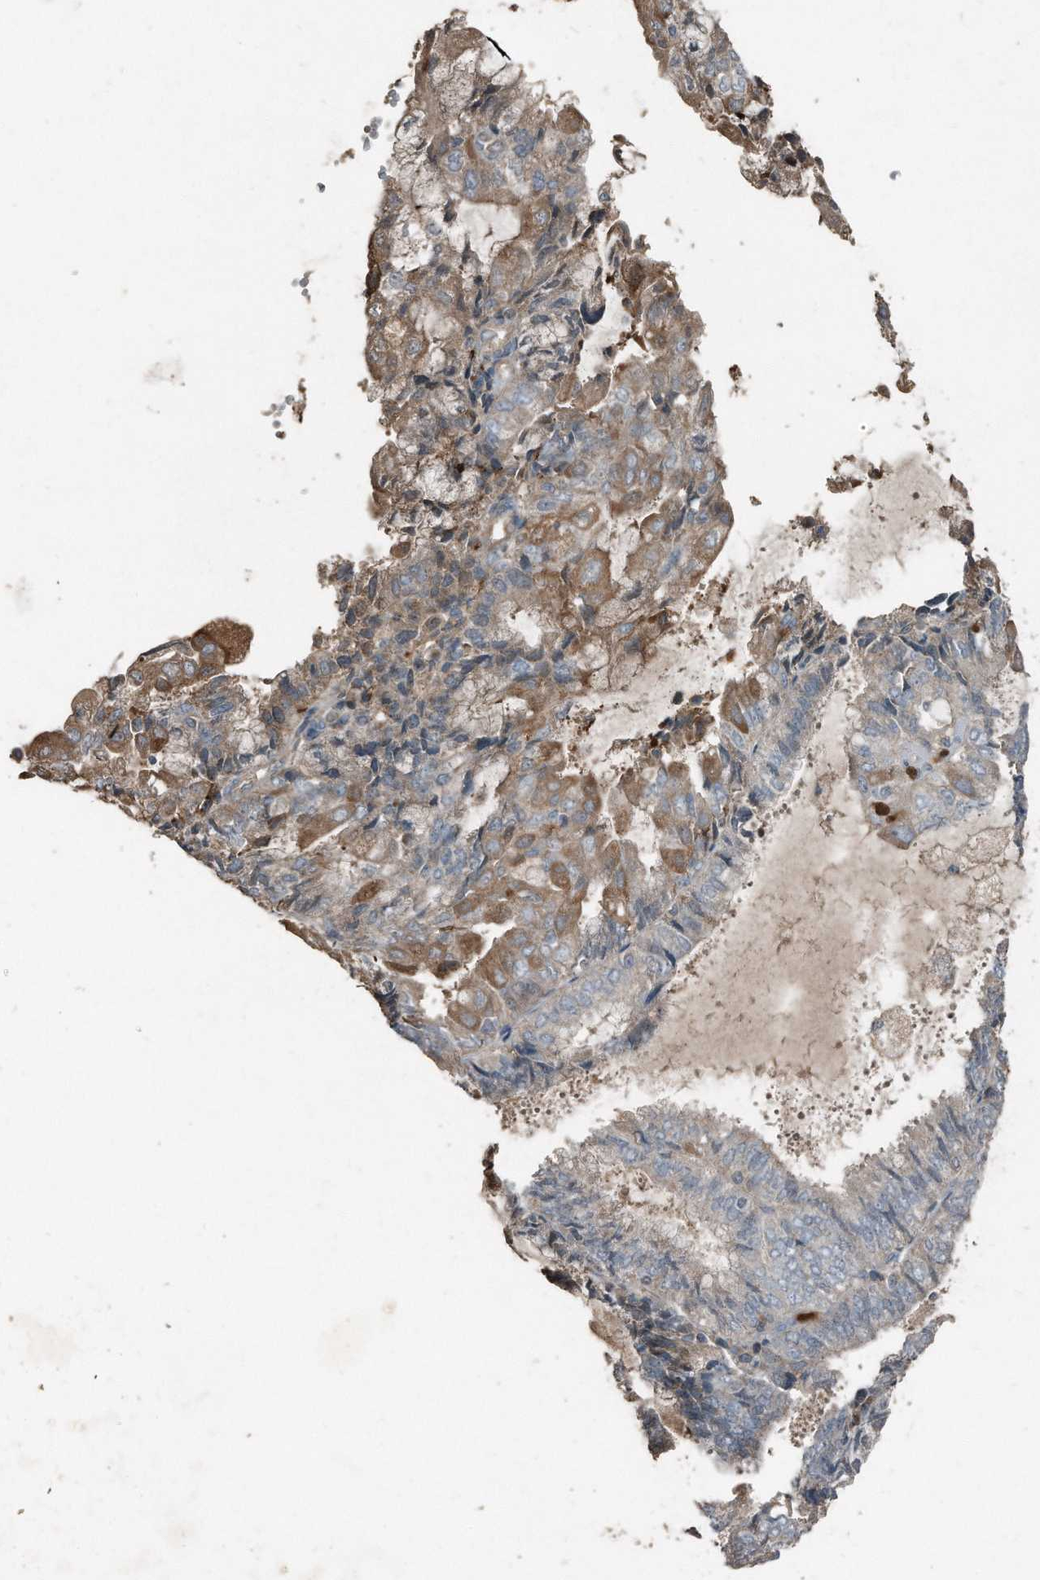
{"staining": {"intensity": "moderate", "quantity": "<25%", "location": "cytoplasmic/membranous"}, "tissue": "endometrial cancer", "cell_type": "Tumor cells", "image_type": "cancer", "snomed": [{"axis": "morphology", "description": "Adenocarcinoma, NOS"}, {"axis": "topography", "description": "Endometrium"}], "caption": "Endometrial cancer stained with a protein marker displays moderate staining in tumor cells.", "gene": "C9", "patient": {"sex": "female", "age": 81}}